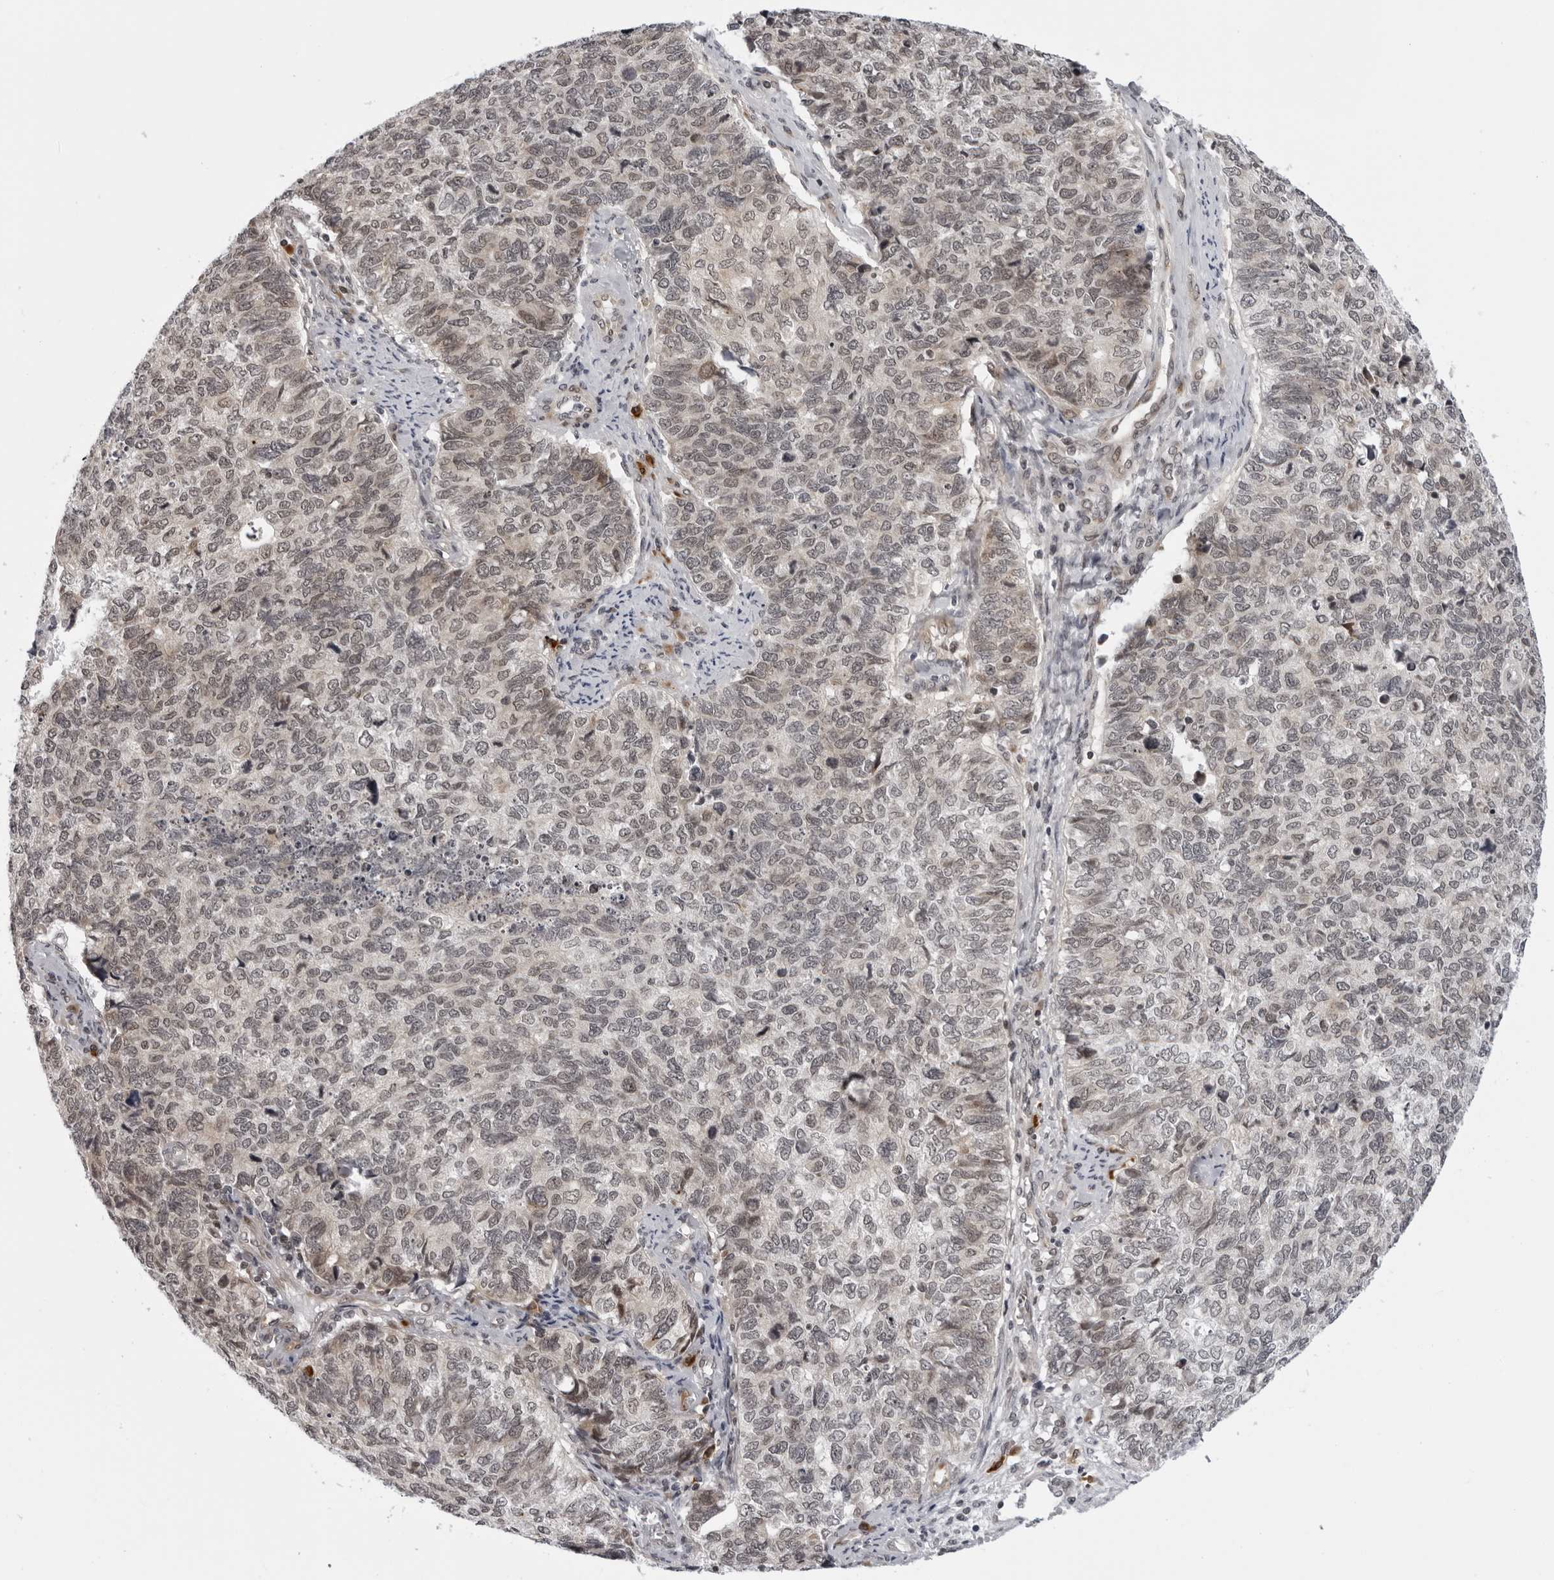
{"staining": {"intensity": "weak", "quantity": "<25%", "location": "cytoplasmic/membranous"}, "tissue": "cervical cancer", "cell_type": "Tumor cells", "image_type": "cancer", "snomed": [{"axis": "morphology", "description": "Squamous cell carcinoma, NOS"}, {"axis": "topography", "description": "Cervix"}], "caption": "This is an immunohistochemistry (IHC) histopathology image of cervical cancer. There is no staining in tumor cells.", "gene": "GCSAML", "patient": {"sex": "female", "age": 63}}